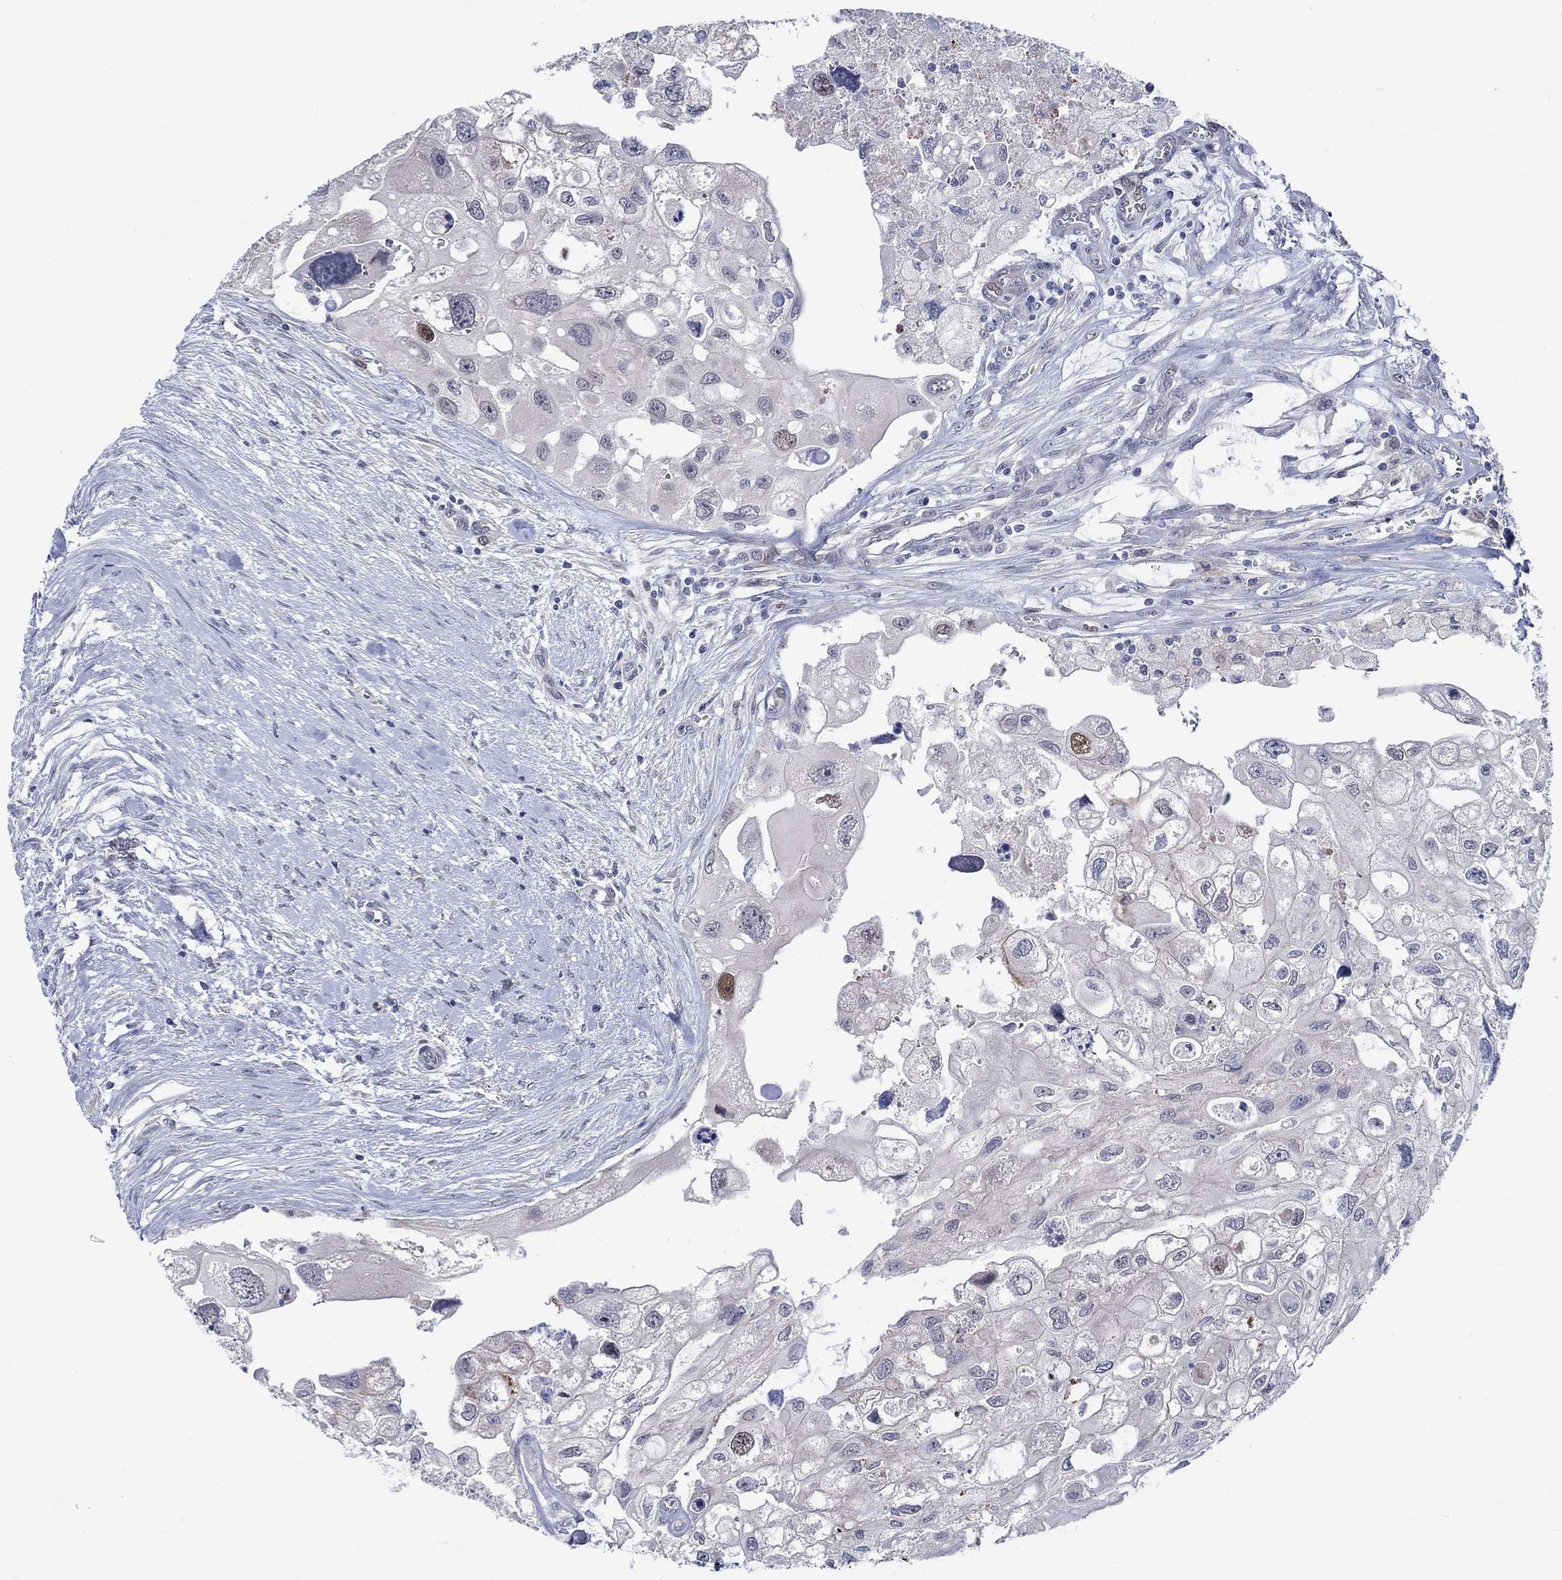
{"staining": {"intensity": "moderate", "quantity": "<25%", "location": "nuclear"}, "tissue": "urothelial cancer", "cell_type": "Tumor cells", "image_type": "cancer", "snomed": [{"axis": "morphology", "description": "Urothelial carcinoma, High grade"}, {"axis": "topography", "description": "Urinary bladder"}], "caption": "Urothelial carcinoma (high-grade) stained for a protein reveals moderate nuclear positivity in tumor cells. Nuclei are stained in blue.", "gene": "E2F8", "patient": {"sex": "male", "age": 59}}